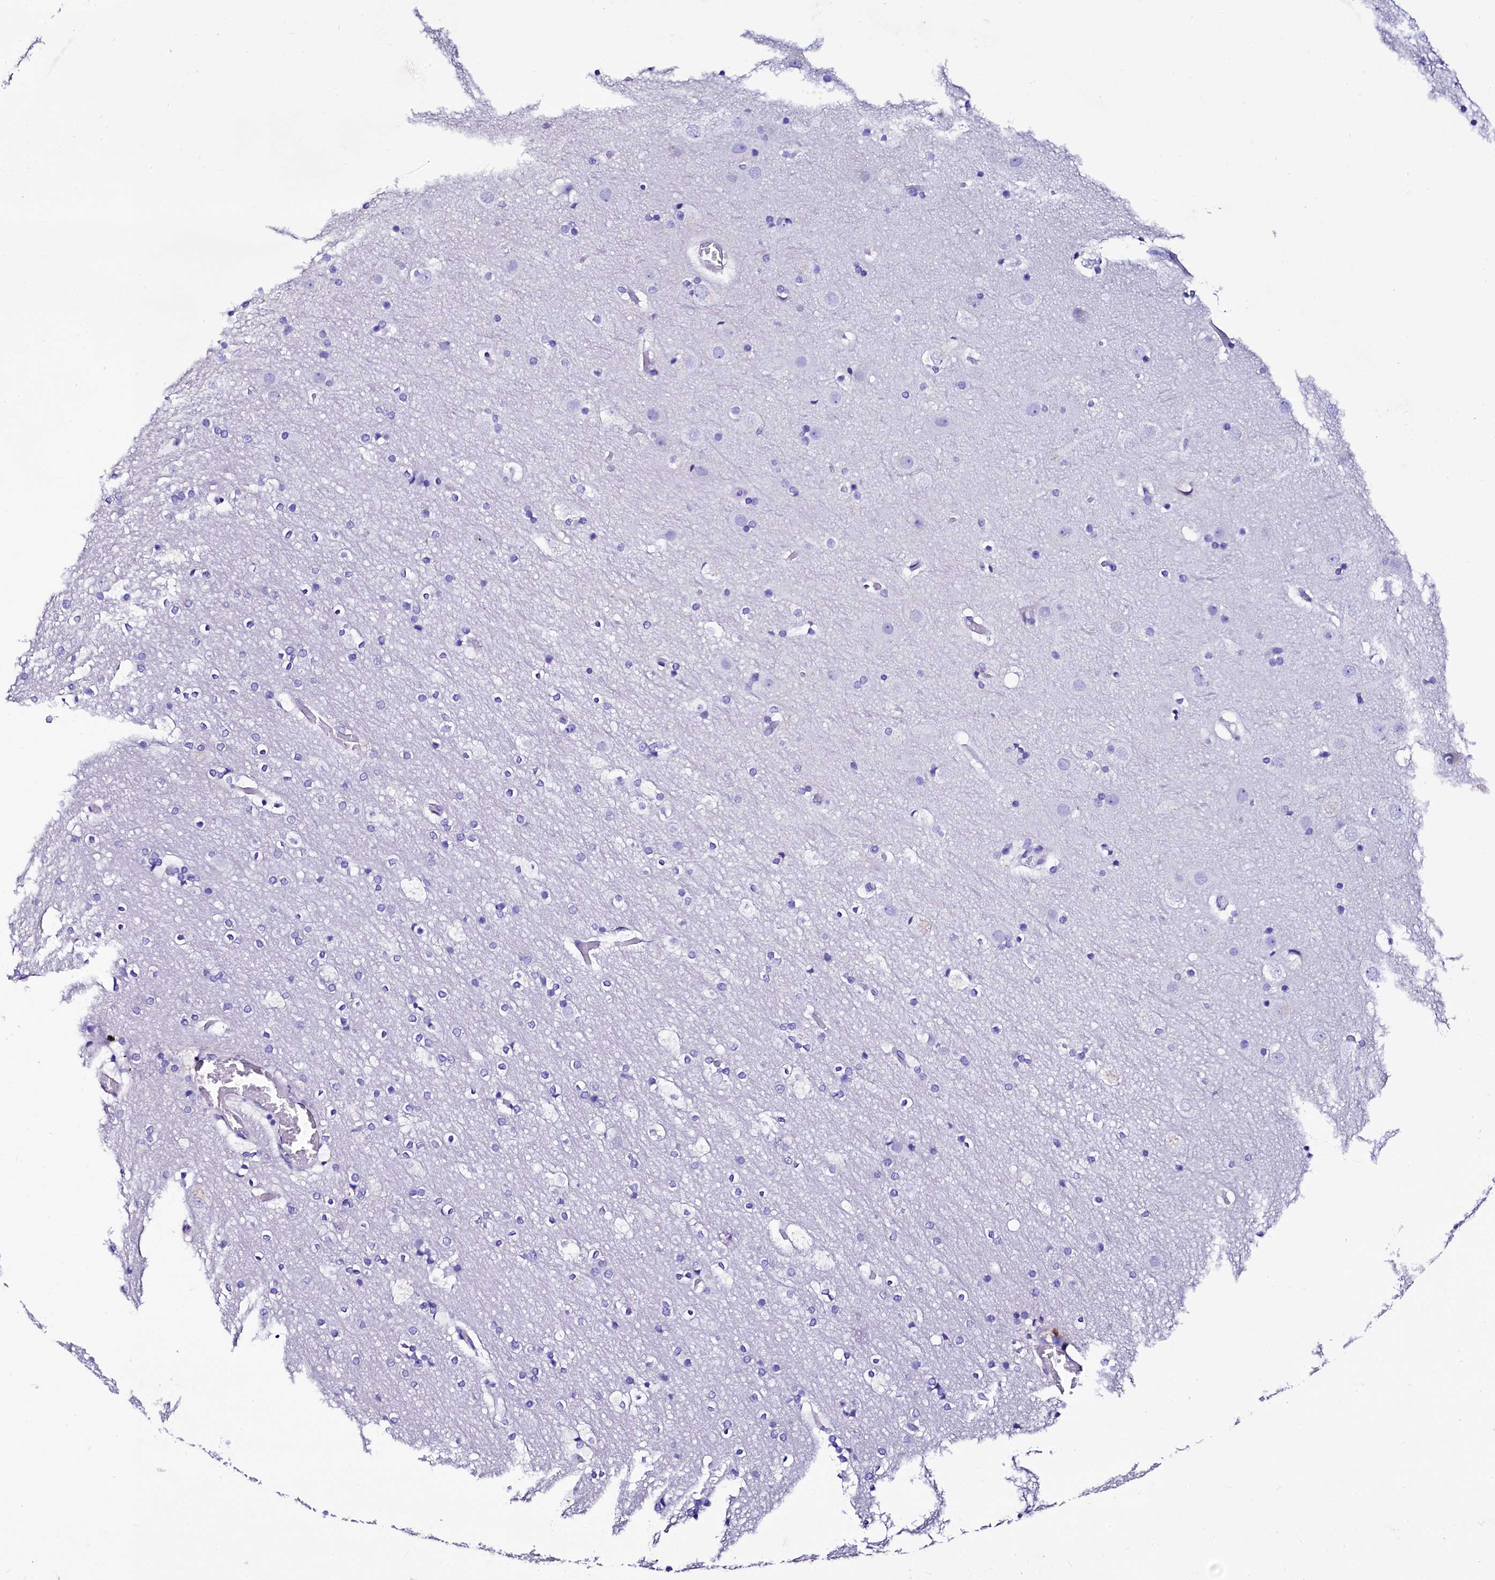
{"staining": {"intensity": "negative", "quantity": "none", "location": "none"}, "tissue": "cerebral cortex", "cell_type": "Endothelial cells", "image_type": "normal", "snomed": [{"axis": "morphology", "description": "Normal tissue, NOS"}, {"axis": "topography", "description": "Cerebral cortex"}], "caption": "Unremarkable cerebral cortex was stained to show a protein in brown. There is no significant positivity in endothelial cells.", "gene": "RBP3", "patient": {"sex": "male", "age": 57}}